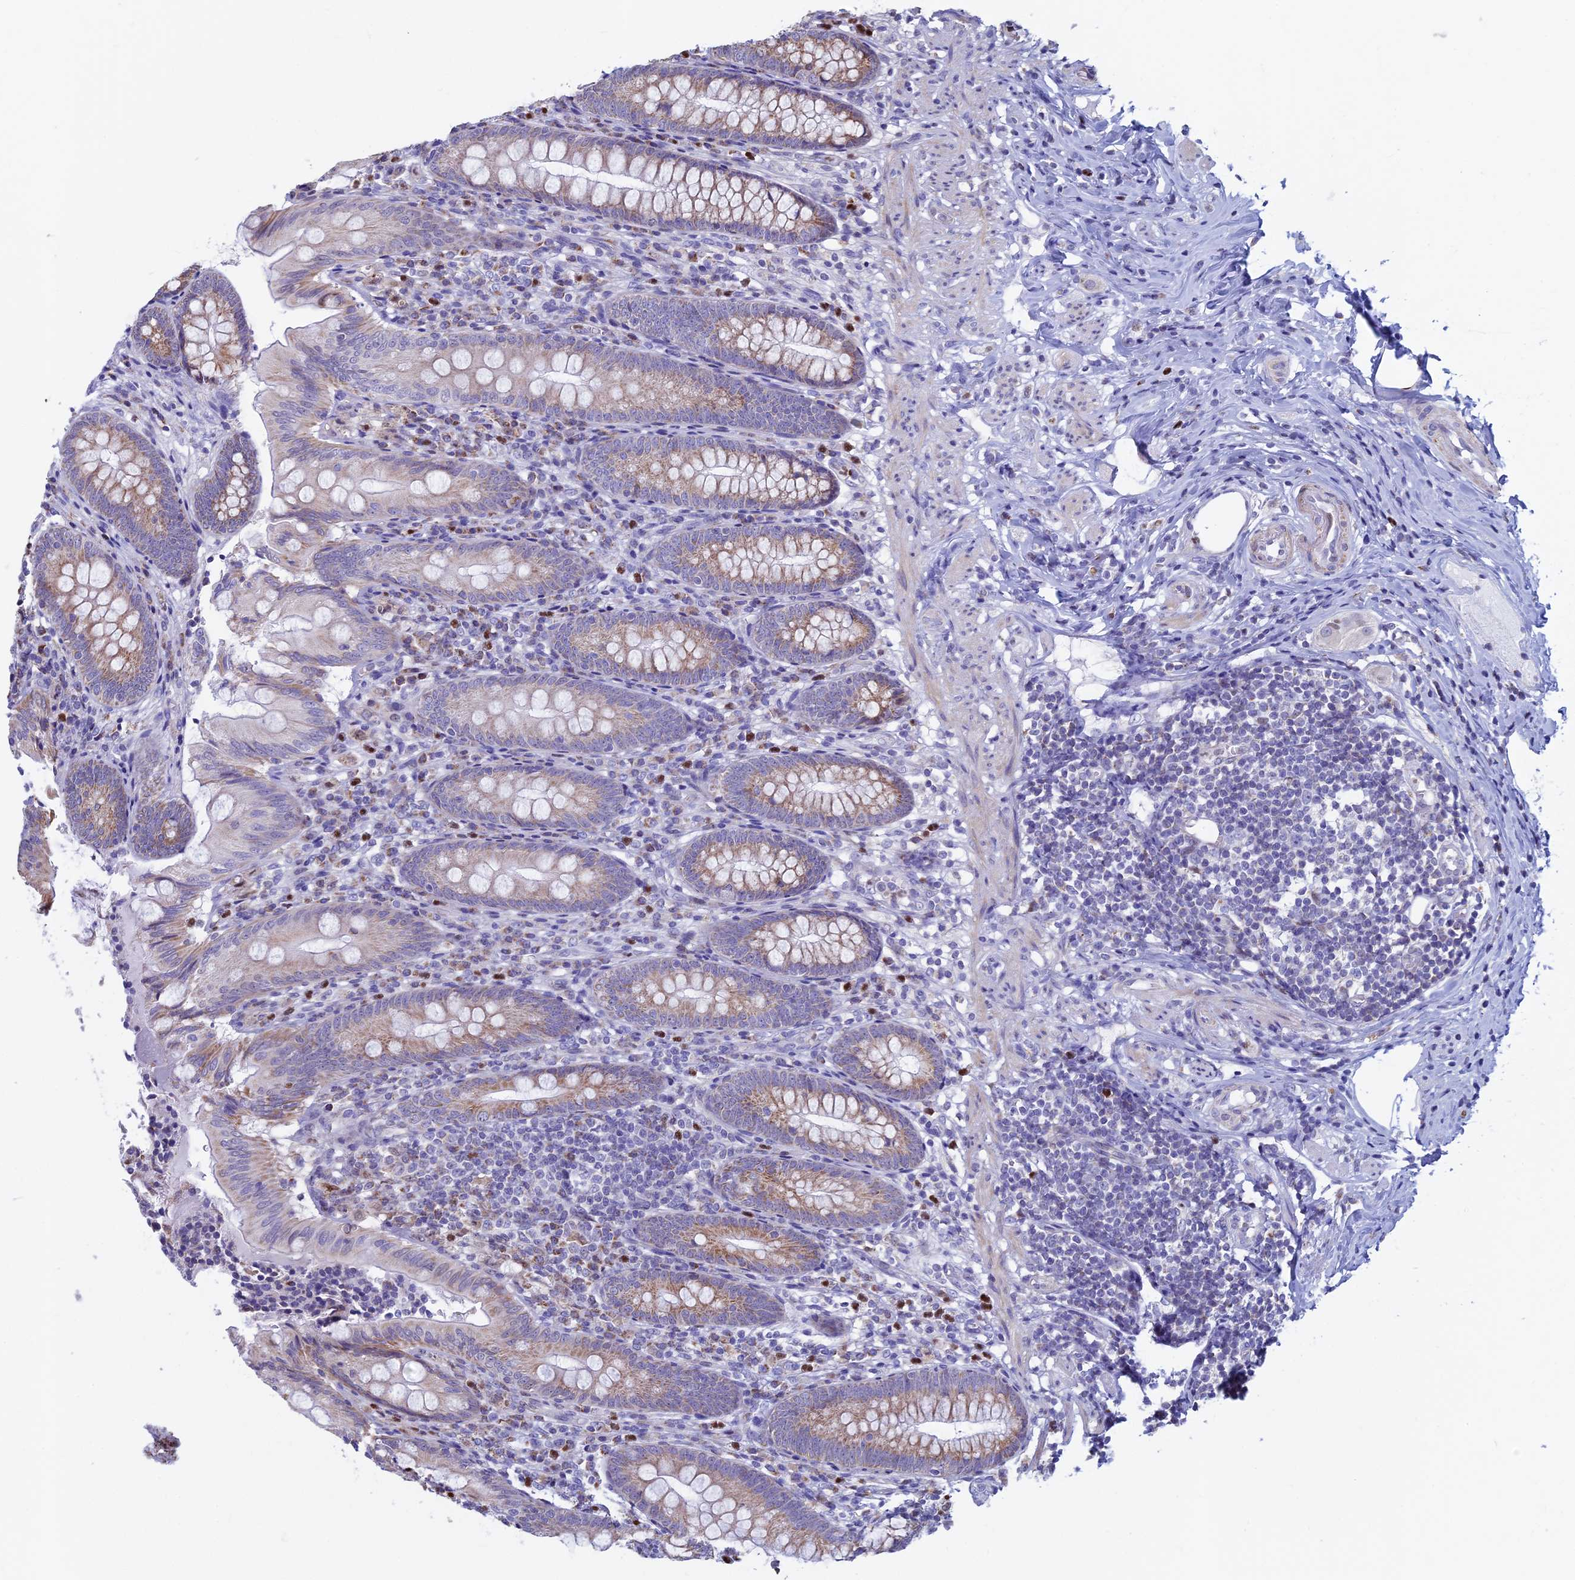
{"staining": {"intensity": "moderate", "quantity": "25%-75%", "location": "cytoplasmic/membranous"}, "tissue": "appendix", "cell_type": "Glandular cells", "image_type": "normal", "snomed": [{"axis": "morphology", "description": "Normal tissue, NOS"}, {"axis": "topography", "description": "Appendix"}], "caption": "The photomicrograph reveals a brown stain indicating the presence of a protein in the cytoplasmic/membranous of glandular cells in appendix.", "gene": "ACSS1", "patient": {"sex": "male", "age": 55}}